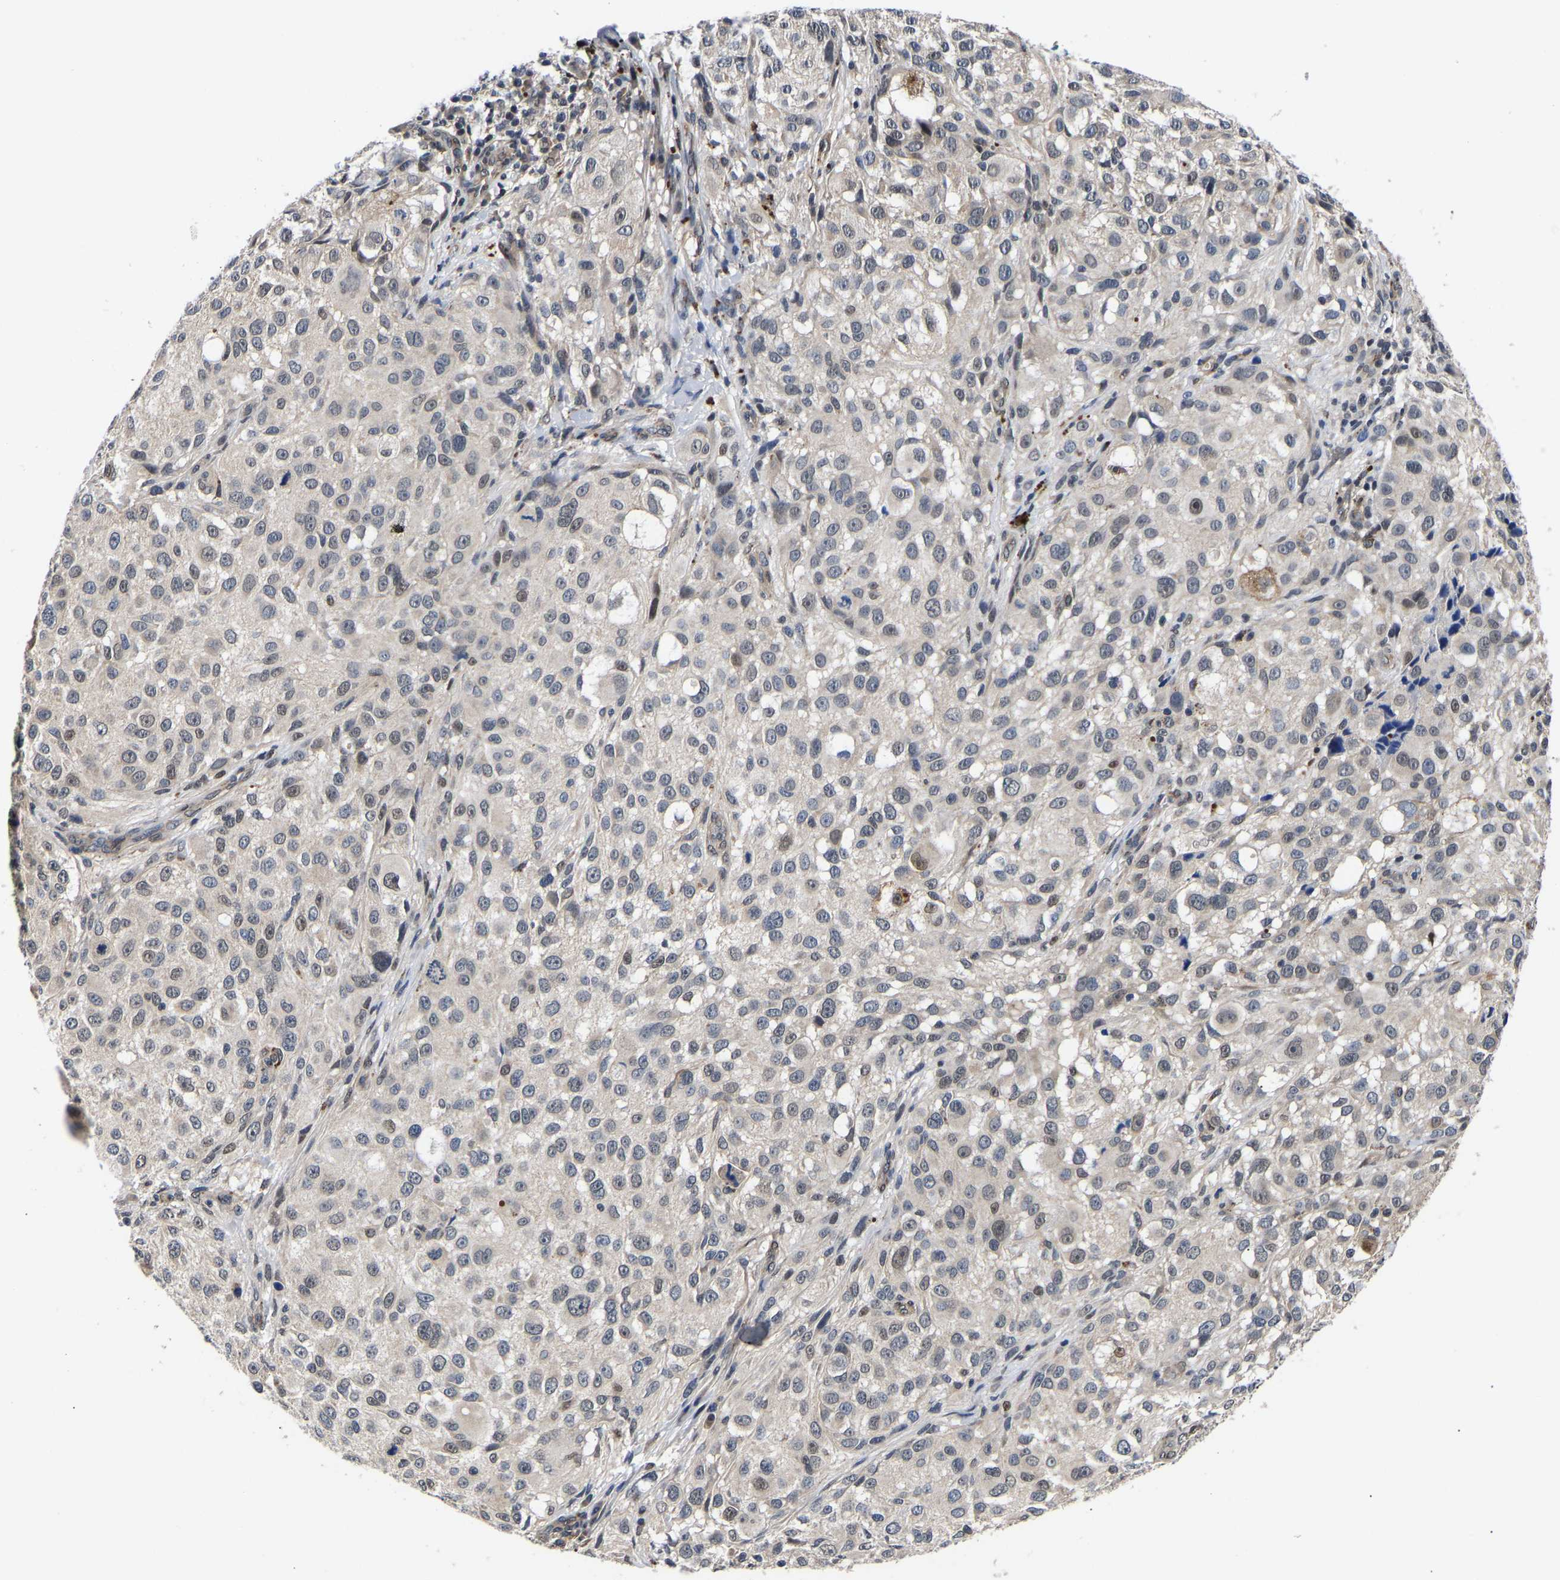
{"staining": {"intensity": "negative", "quantity": "none", "location": "none"}, "tissue": "melanoma", "cell_type": "Tumor cells", "image_type": "cancer", "snomed": [{"axis": "morphology", "description": "Necrosis, NOS"}, {"axis": "morphology", "description": "Malignant melanoma, NOS"}, {"axis": "topography", "description": "Skin"}], "caption": "Human malignant melanoma stained for a protein using IHC reveals no staining in tumor cells.", "gene": "METTL16", "patient": {"sex": "female", "age": 87}}